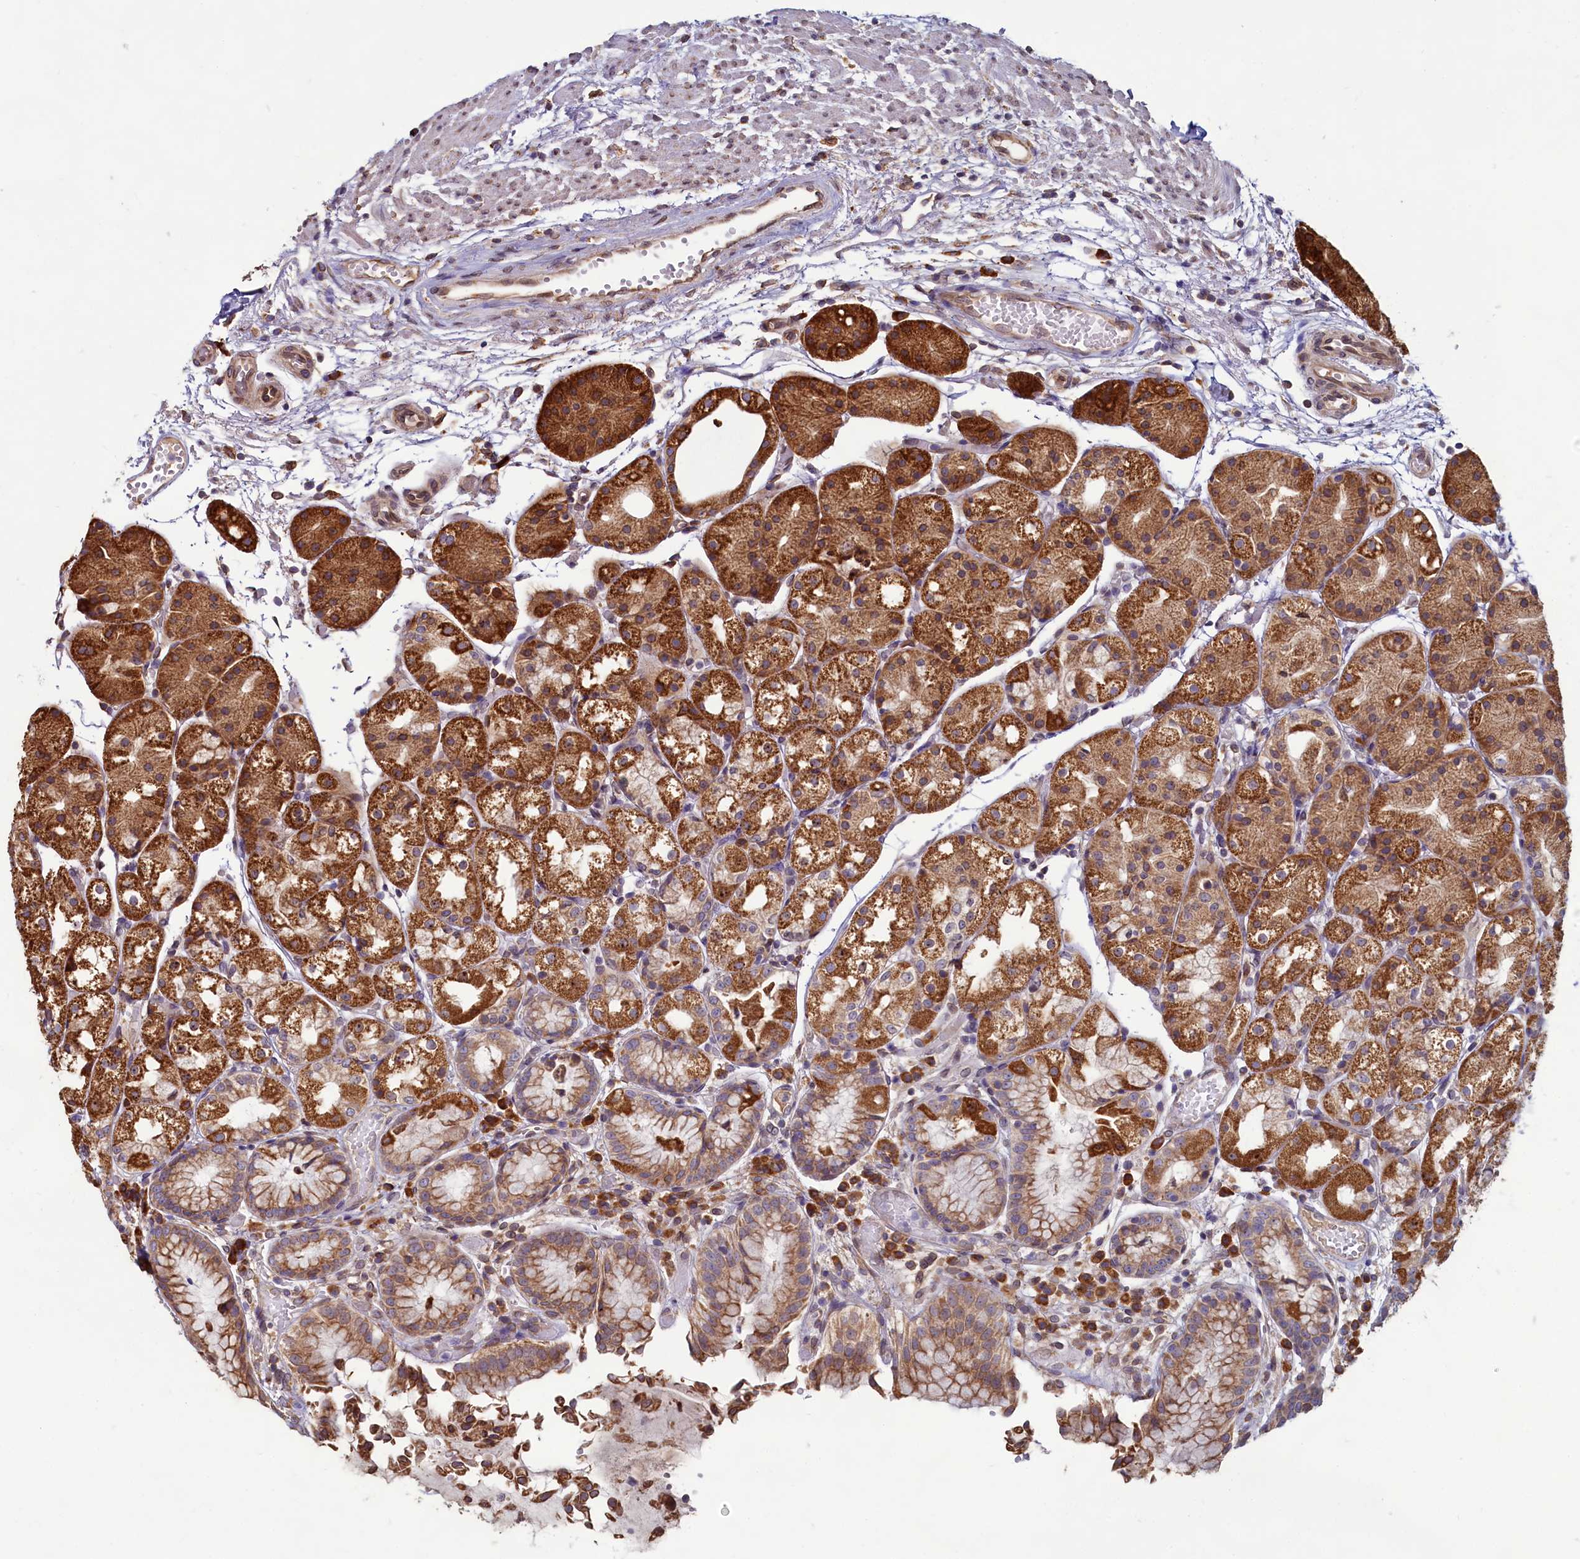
{"staining": {"intensity": "strong", "quantity": ">75%", "location": "cytoplasmic/membranous"}, "tissue": "stomach", "cell_type": "Glandular cells", "image_type": "normal", "snomed": [{"axis": "morphology", "description": "Normal tissue, NOS"}, {"axis": "topography", "description": "Stomach, upper"}], "caption": "A high amount of strong cytoplasmic/membranous positivity is identified in about >75% of glandular cells in unremarkable stomach. (Stains: DAB (3,3'-diaminobenzidine) in brown, nuclei in blue, Microscopy: brightfield microscopy at high magnification).", "gene": "TBC1D19", "patient": {"sex": "male", "age": 72}}